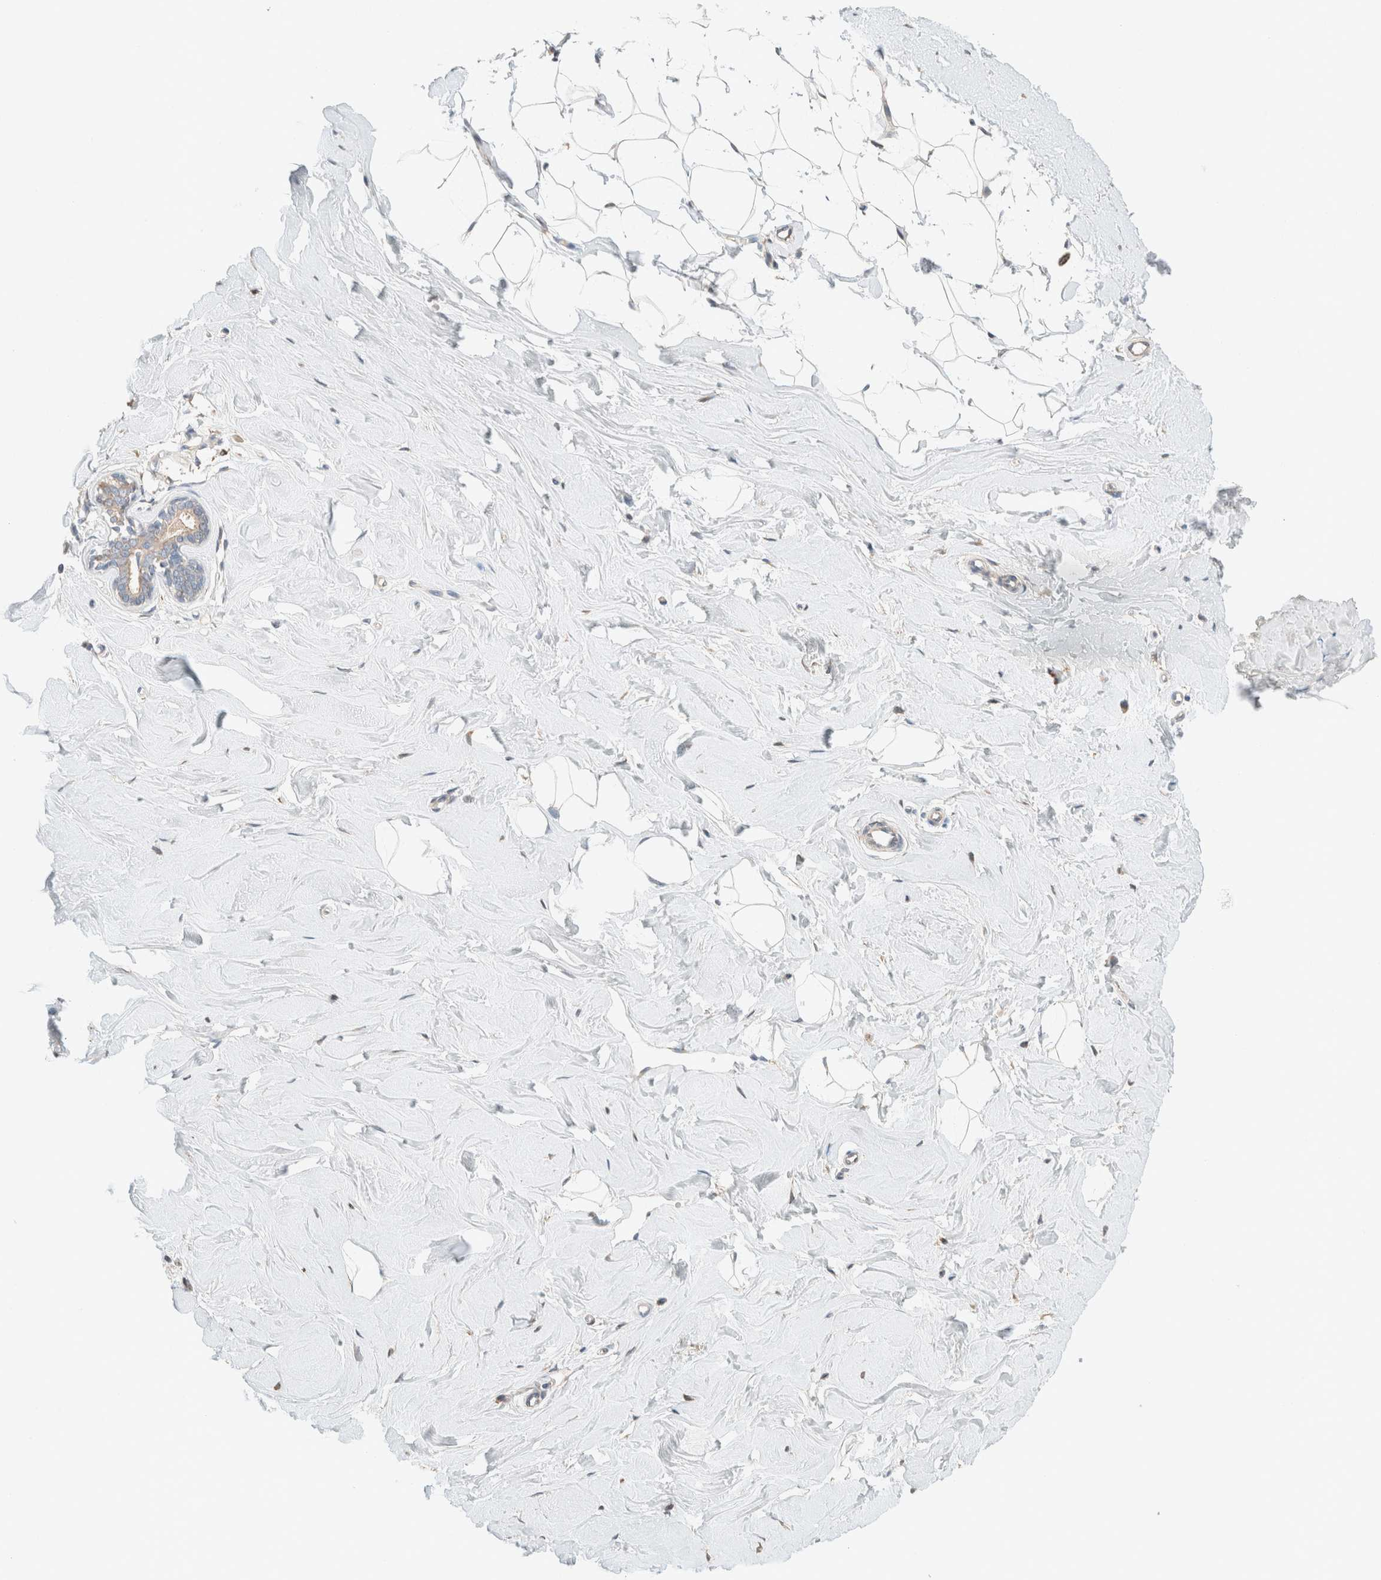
{"staining": {"intensity": "negative", "quantity": "none", "location": "none"}, "tissue": "breast", "cell_type": "Adipocytes", "image_type": "normal", "snomed": [{"axis": "morphology", "description": "Normal tissue, NOS"}, {"axis": "topography", "description": "Breast"}], "caption": "Immunohistochemical staining of benign breast displays no significant staining in adipocytes. (Stains: DAB immunohistochemistry (IHC) with hematoxylin counter stain, Microscopy: brightfield microscopy at high magnification).", "gene": "PCM1", "patient": {"sex": "female", "age": 23}}